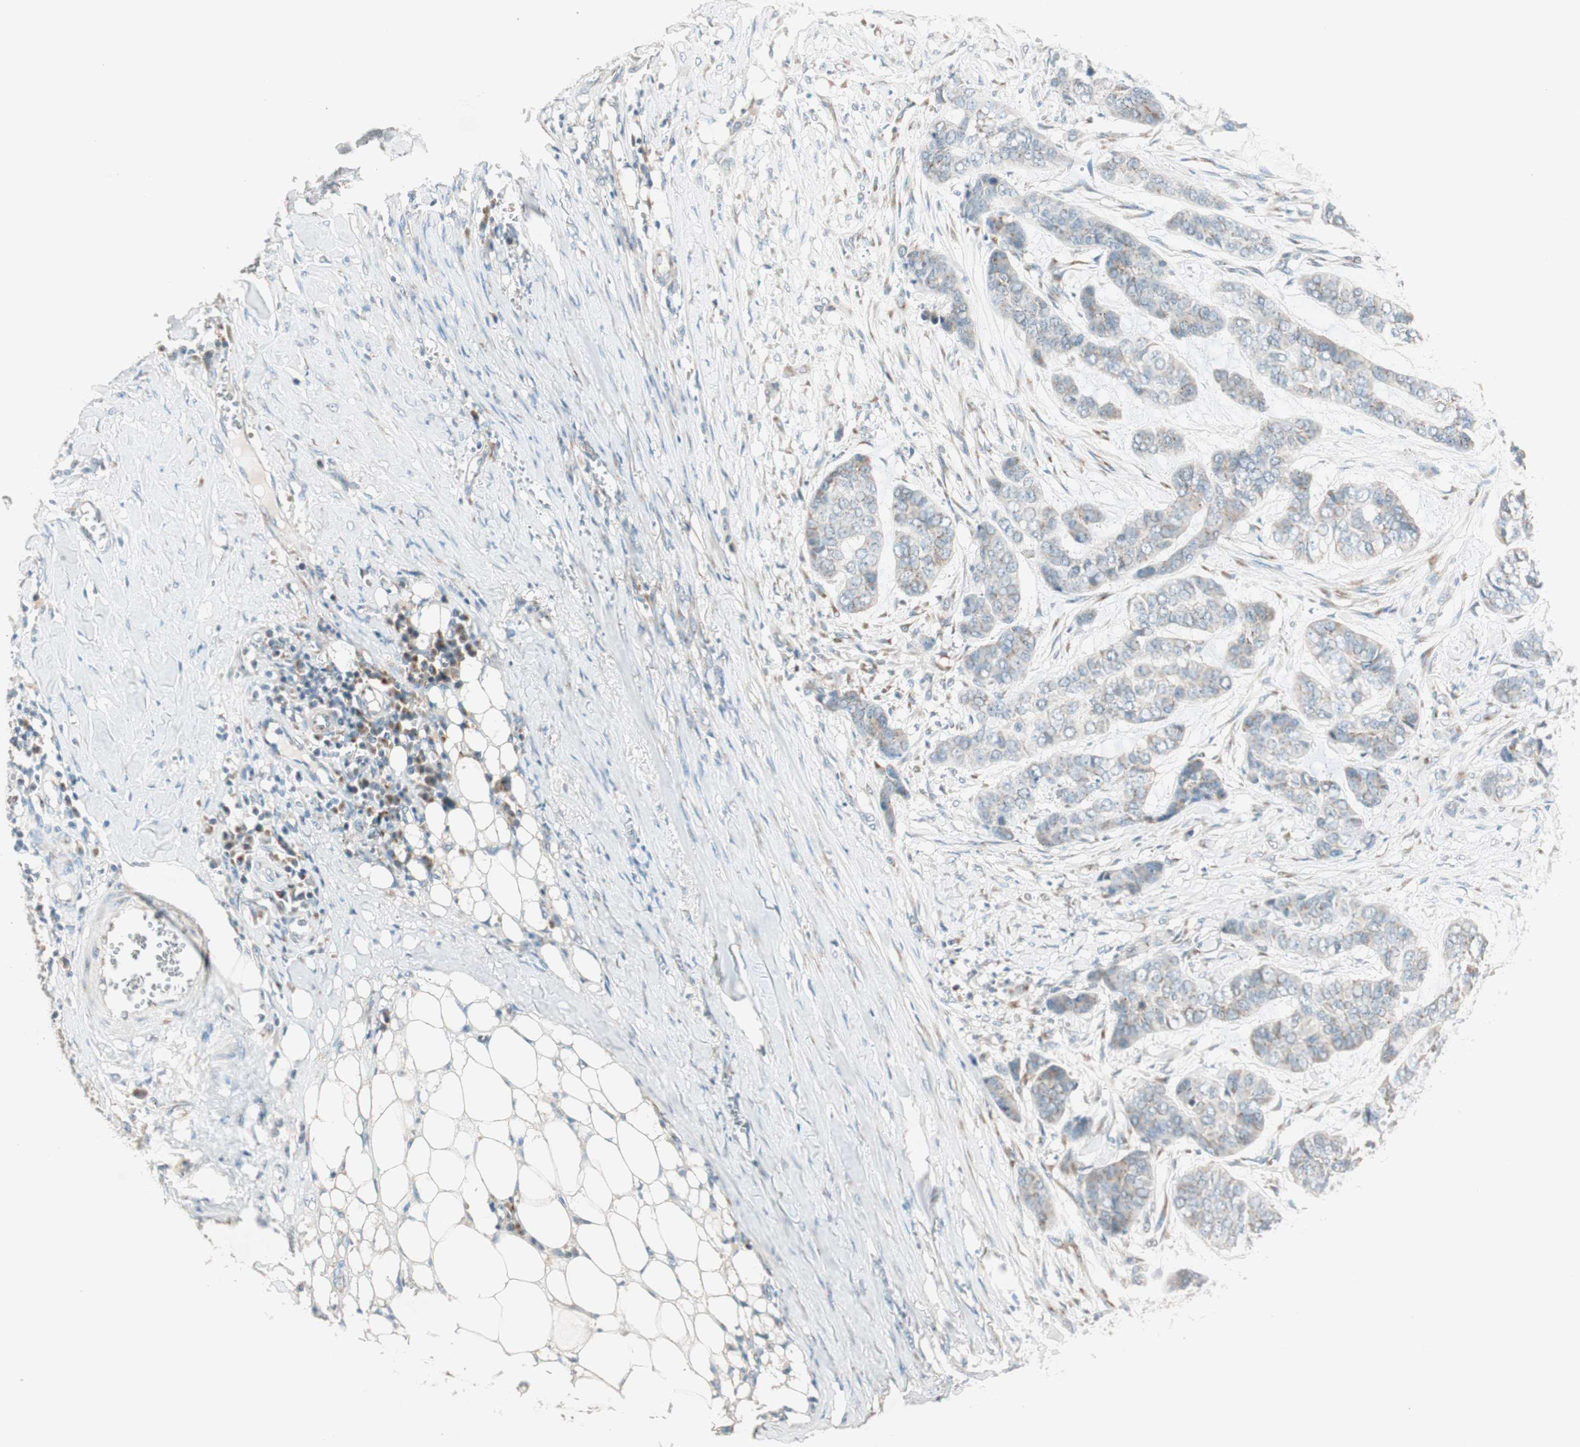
{"staining": {"intensity": "weak", "quantity": "<25%", "location": "cytoplasmic/membranous"}, "tissue": "skin cancer", "cell_type": "Tumor cells", "image_type": "cancer", "snomed": [{"axis": "morphology", "description": "Basal cell carcinoma"}, {"axis": "topography", "description": "Skin"}], "caption": "Tumor cells show no significant expression in skin cancer (basal cell carcinoma). (DAB immunohistochemistry, high magnification).", "gene": "SEC16A", "patient": {"sex": "female", "age": 64}}